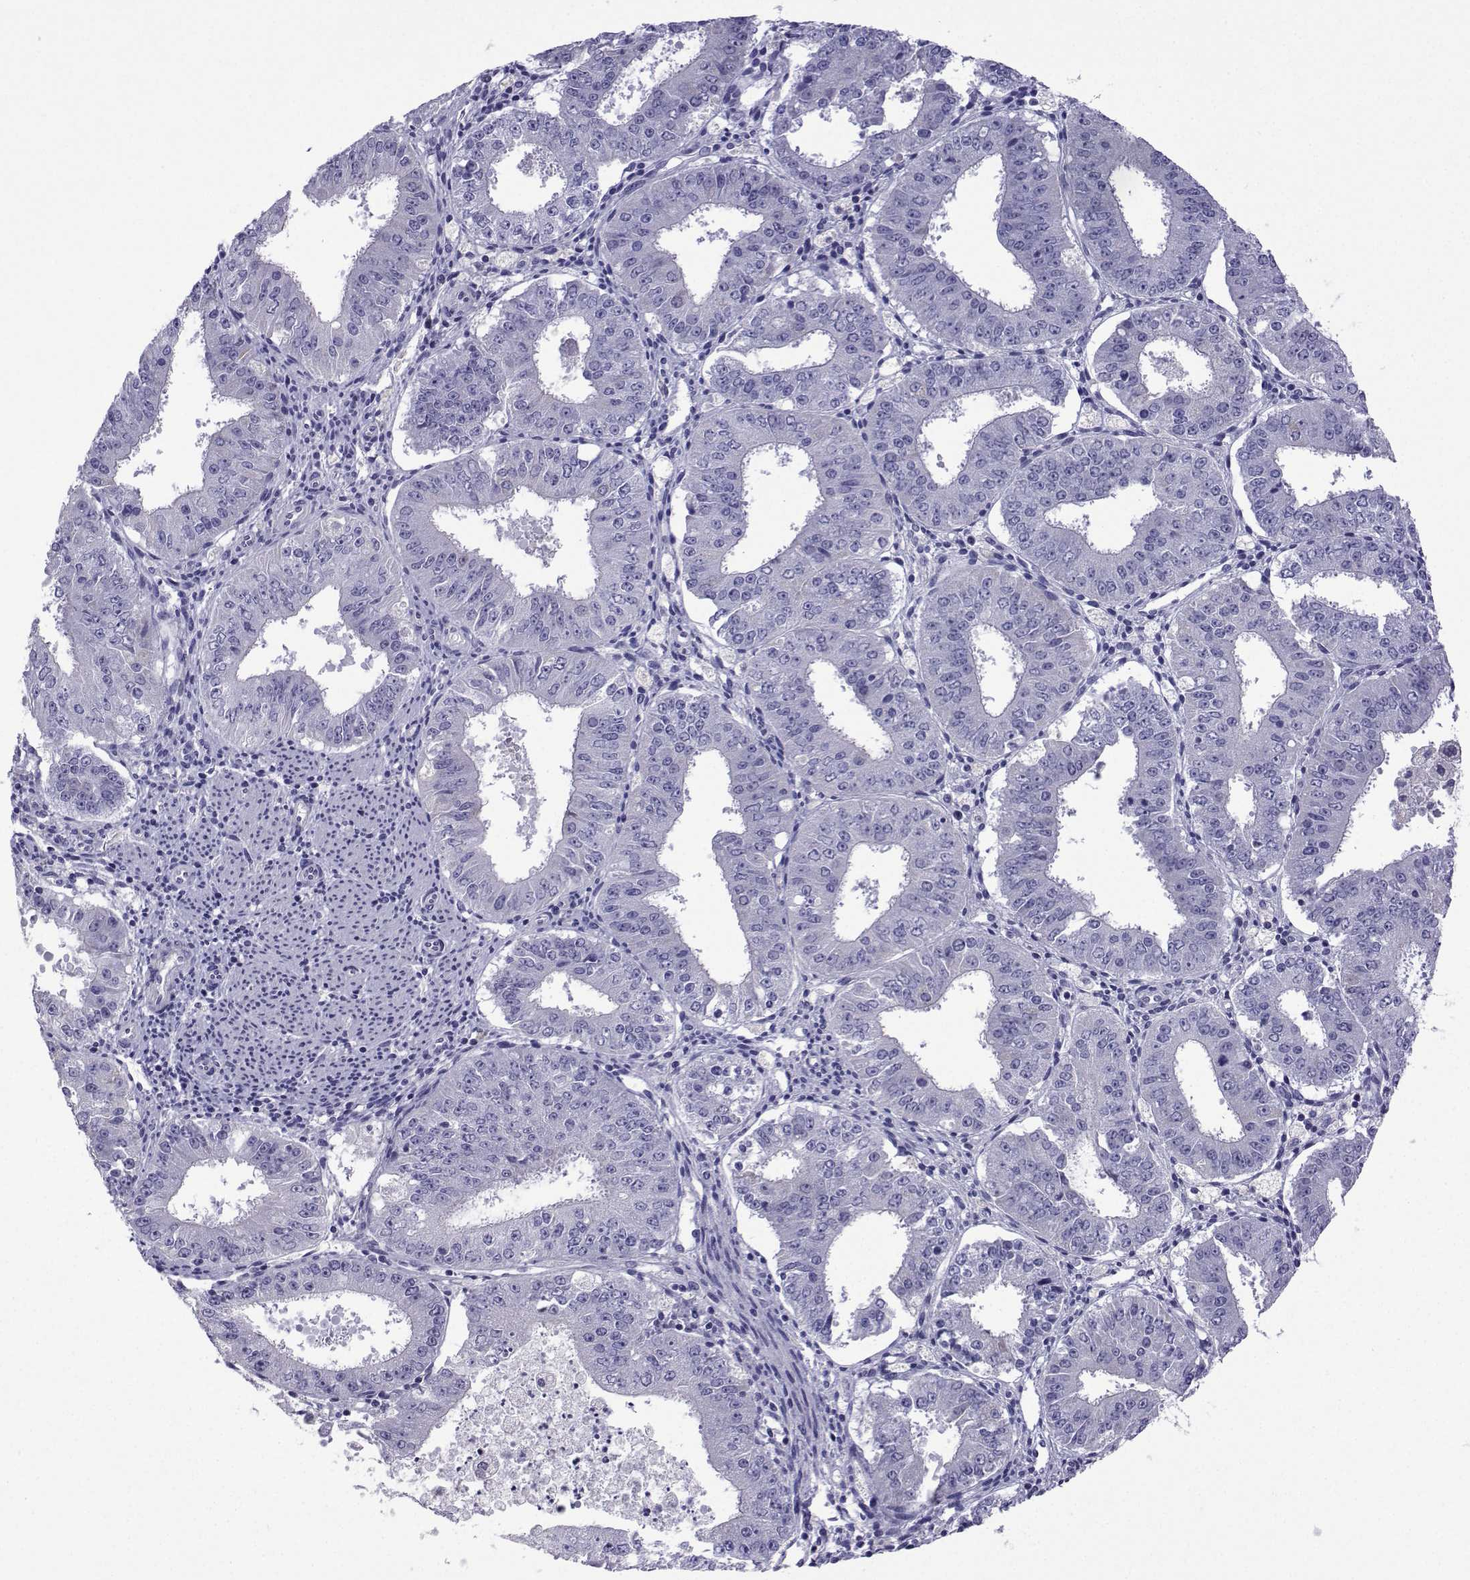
{"staining": {"intensity": "negative", "quantity": "none", "location": "none"}, "tissue": "ovarian cancer", "cell_type": "Tumor cells", "image_type": "cancer", "snomed": [{"axis": "morphology", "description": "Carcinoma, endometroid"}, {"axis": "topography", "description": "Ovary"}], "caption": "This is an IHC histopathology image of ovarian cancer (endometroid carcinoma). There is no staining in tumor cells.", "gene": "CFAP70", "patient": {"sex": "female", "age": 42}}